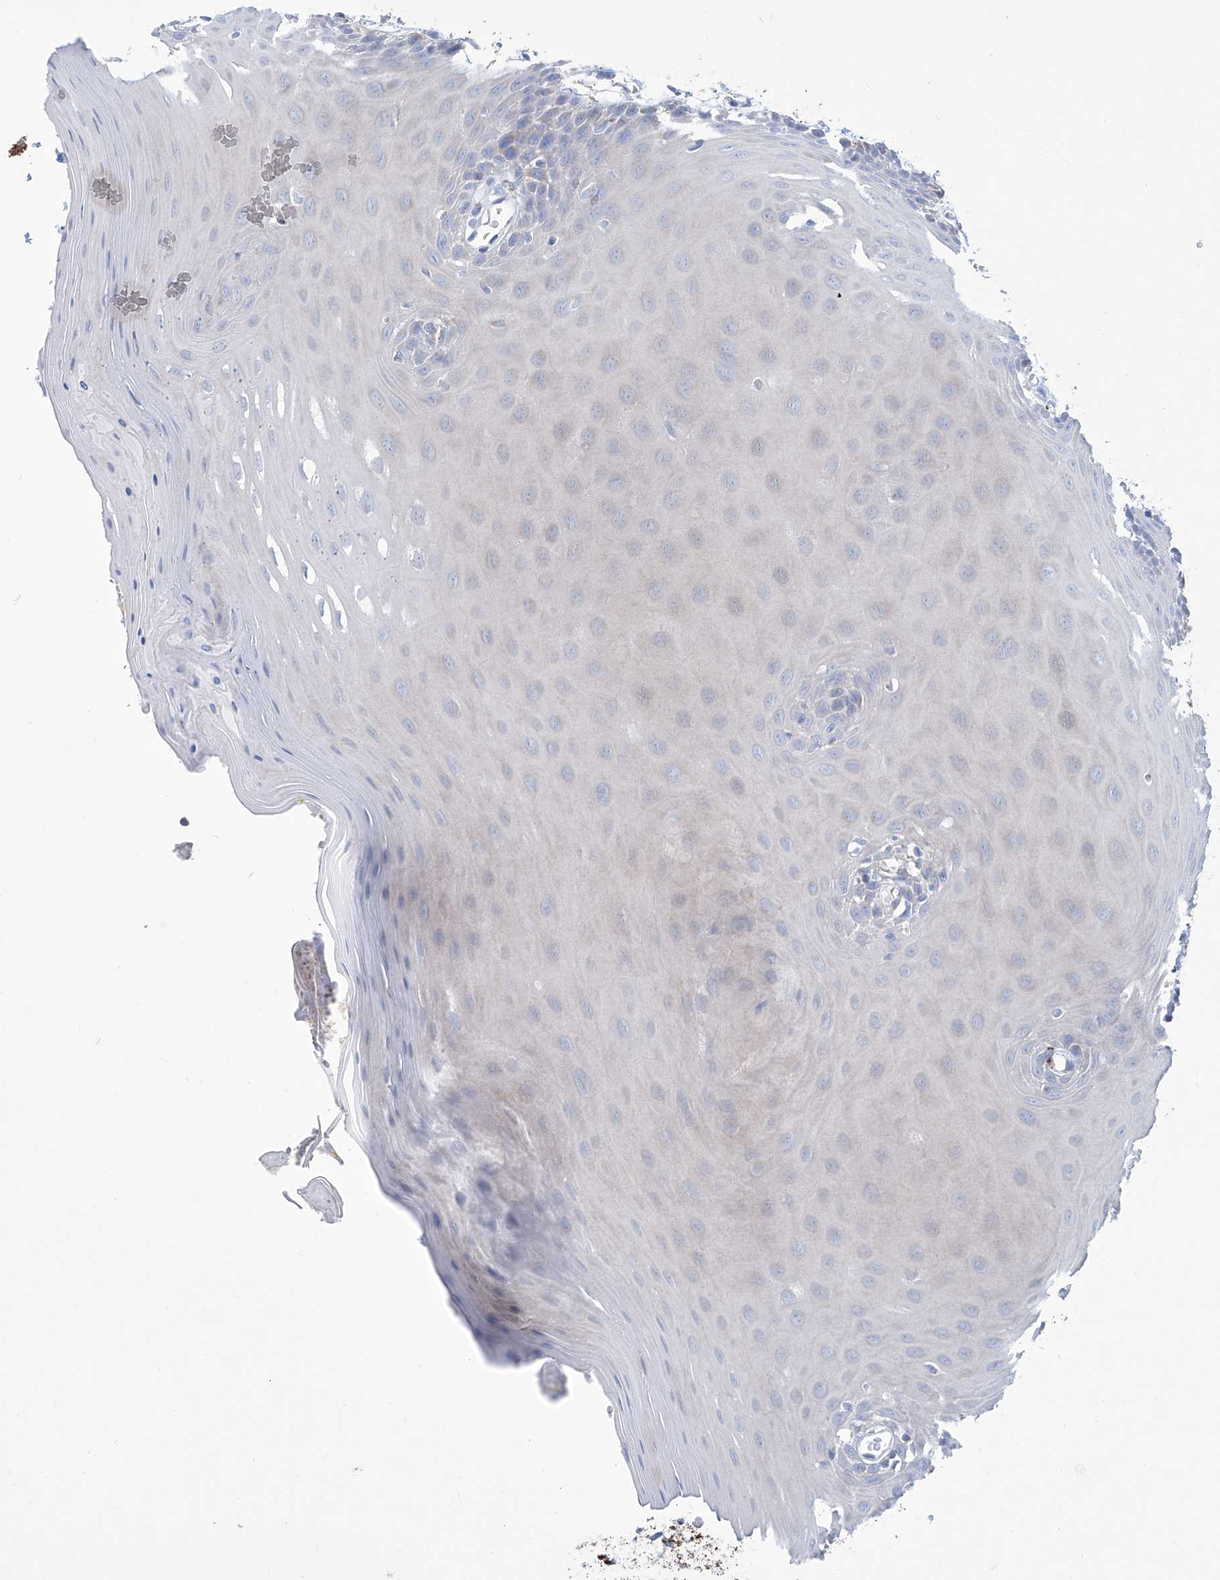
{"staining": {"intensity": "weak", "quantity": "<25%", "location": "cytoplasmic/membranous"}, "tissue": "oral mucosa", "cell_type": "Squamous epithelial cells", "image_type": "normal", "snomed": [{"axis": "morphology", "description": "Normal tissue, NOS"}, {"axis": "morphology", "description": "Squamous cell carcinoma, NOS"}, {"axis": "topography", "description": "Skeletal muscle"}, {"axis": "topography", "description": "Oral tissue"}, {"axis": "topography", "description": "Salivary gland"}, {"axis": "topography", "description": "Head-Neck"}], "caption": "Oral mucosa stained for a protein using immunohistochemistry shows no staining squamous epithelial cells.", "gene": "ALDH6A1", "patient": {"sex": "male", "age": 54}}